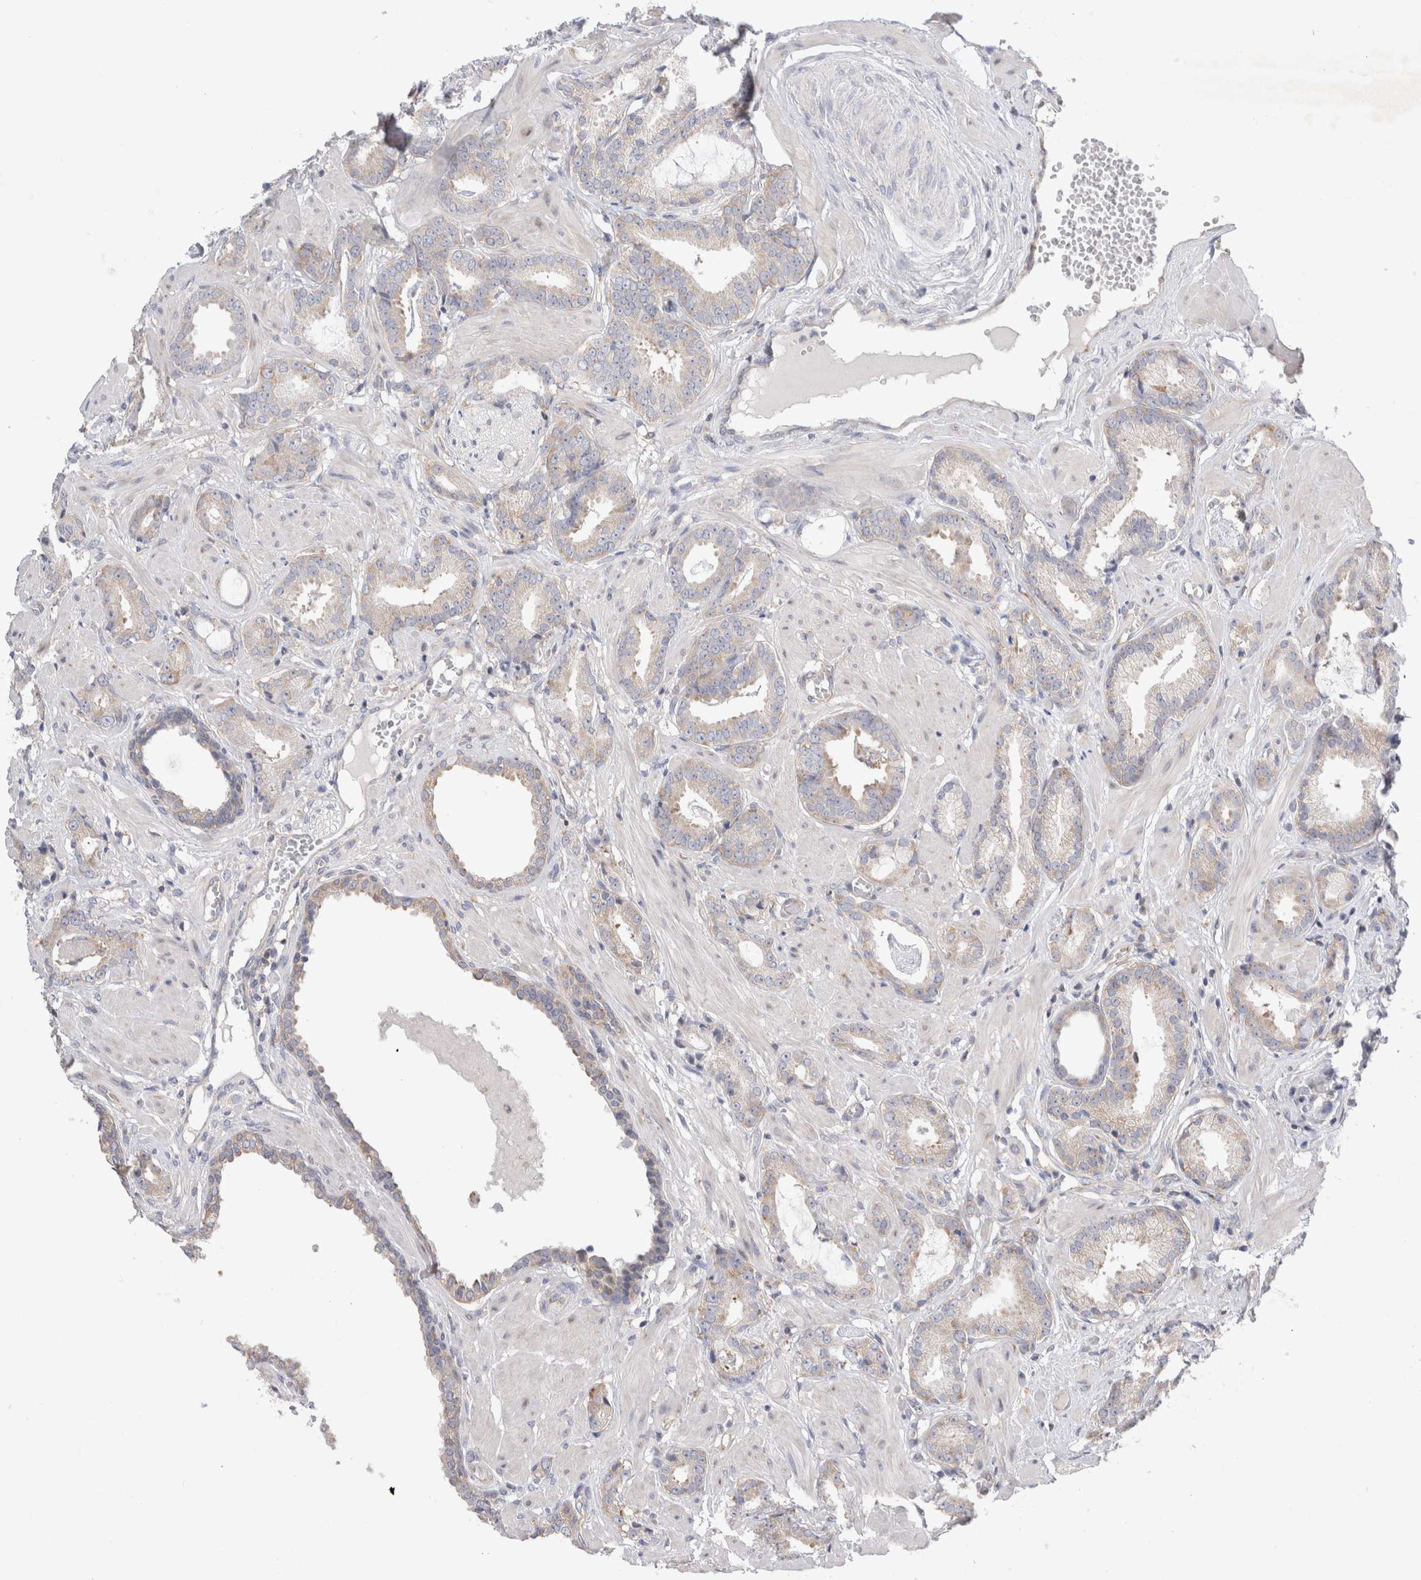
{"staining": {"intensity": "weak", "quantity": "<25%", "location": "cytoplasmic/membranous"}, "tissue": "prostate cancer", "cell_type": "Tumor cells", "image_type": "cancer", "snomed": [{"axis": "morphology", "description": "Adenocarcinoma, Low grade"}, {"axis": "topography", "description": "Prostate"}], "caption": "Tumor cells show no significant positivity in prostate low-grade adenocarcinoma. Nuclei are stained in blue.", "gene": "ZNF23", "patient": {"sex": "male", "age": 53}}